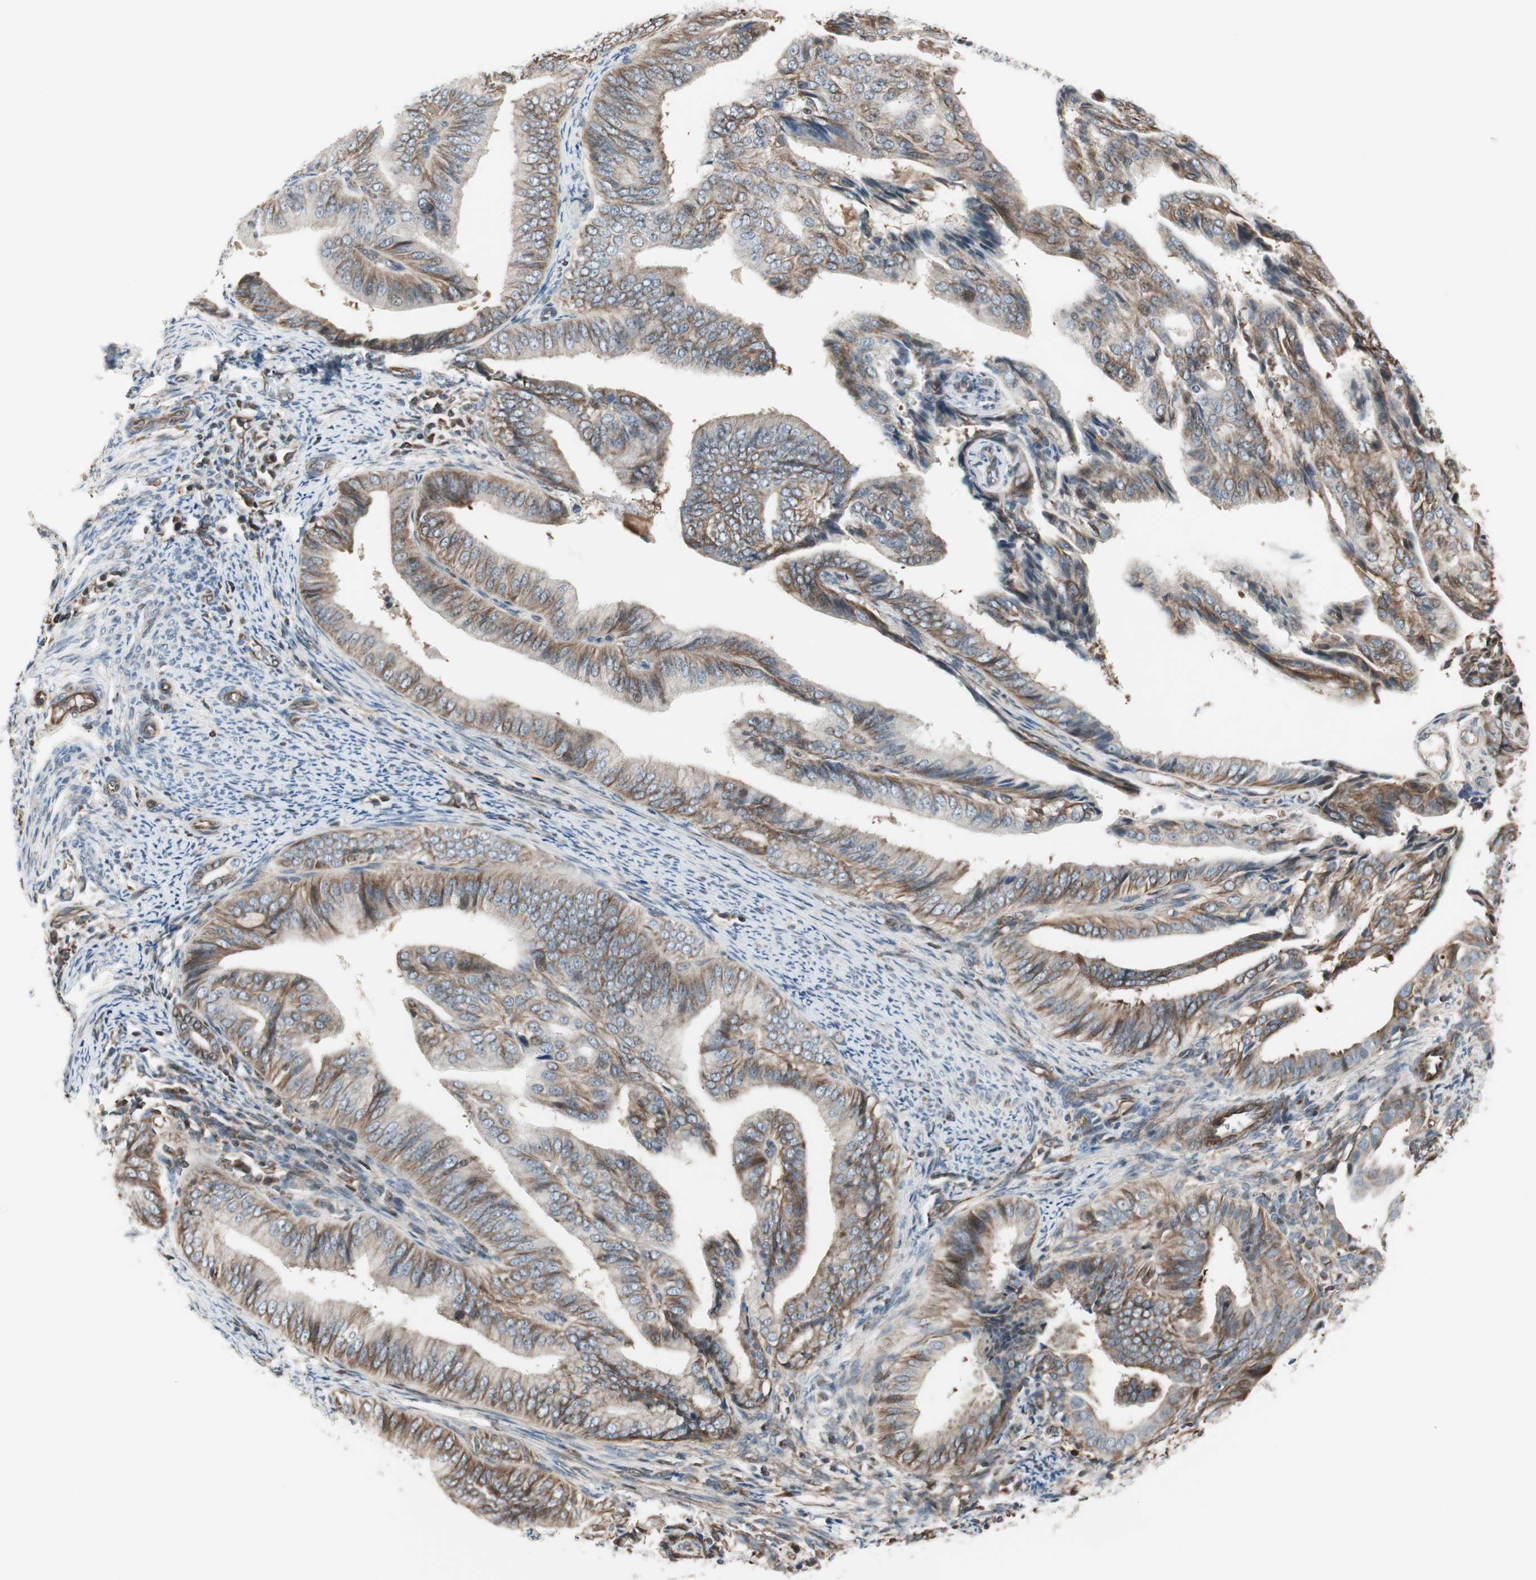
{"staining": {"intensity": "weak", "quantity": ">75%", "location": "cytoplasmic/membranous"}, "tissue": "endometrial cancer", "cell_type": "Tumor cells", "image_type": "cancer", "snomed": [{"axis": "morphology", "description": "Adenocarcinoma, NOS"}, {"axis": "topography", "description": "Endometrium"}], "caption": "Immunohistochemical staining of endometrial cancer shows low levels of weak cytoplasmic/membranous expression in about >75% of tumor cells.", "gene": "MAD2L2", "patient": {"sex": "female", "age": 58}}